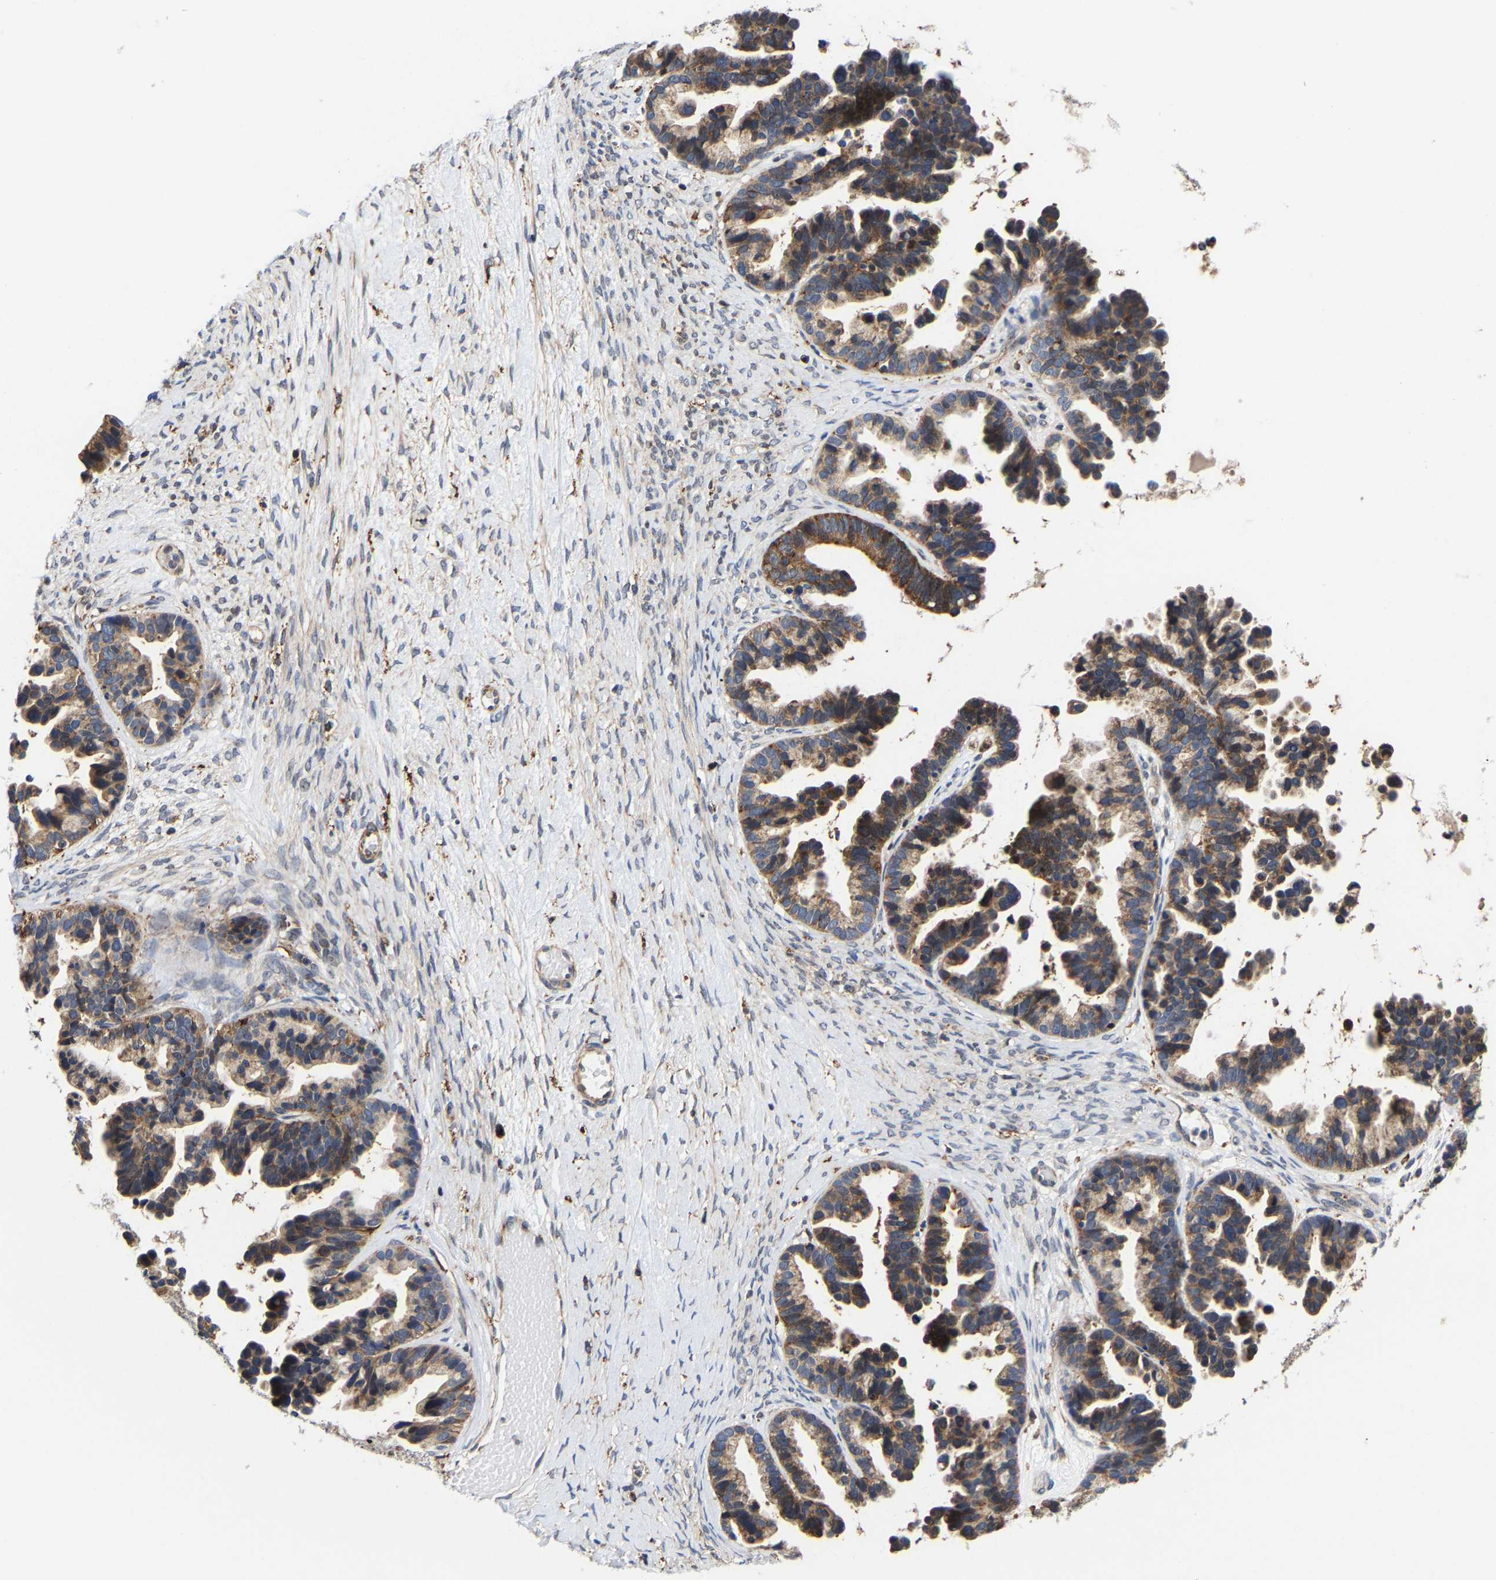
{"staining": {"intensity": "moderate", "quantity": ">75%", "location": "cytoplasmic/membranous"}, "tissue": "ovarian cancer", "cell_type": "Tumor cells", "image_type": "cancer", "snomed": [{"axis": "morphology", "description": "Cystadenocarcinoma, serous, NOS"}, {"axis": "topography", "description": "Ovary"}], "caption": "Protein staining of ovarian cancer tissue demonstrates moderate cytoplasmic/membranous staining in about >75% of tumor cells. (DAB (3,3'-diaminobenzidine) = brown stain, brightfield microscopy at high magnification).", "gene": "PFKFB3", "patient": {"sex": "female", "age": 56}}